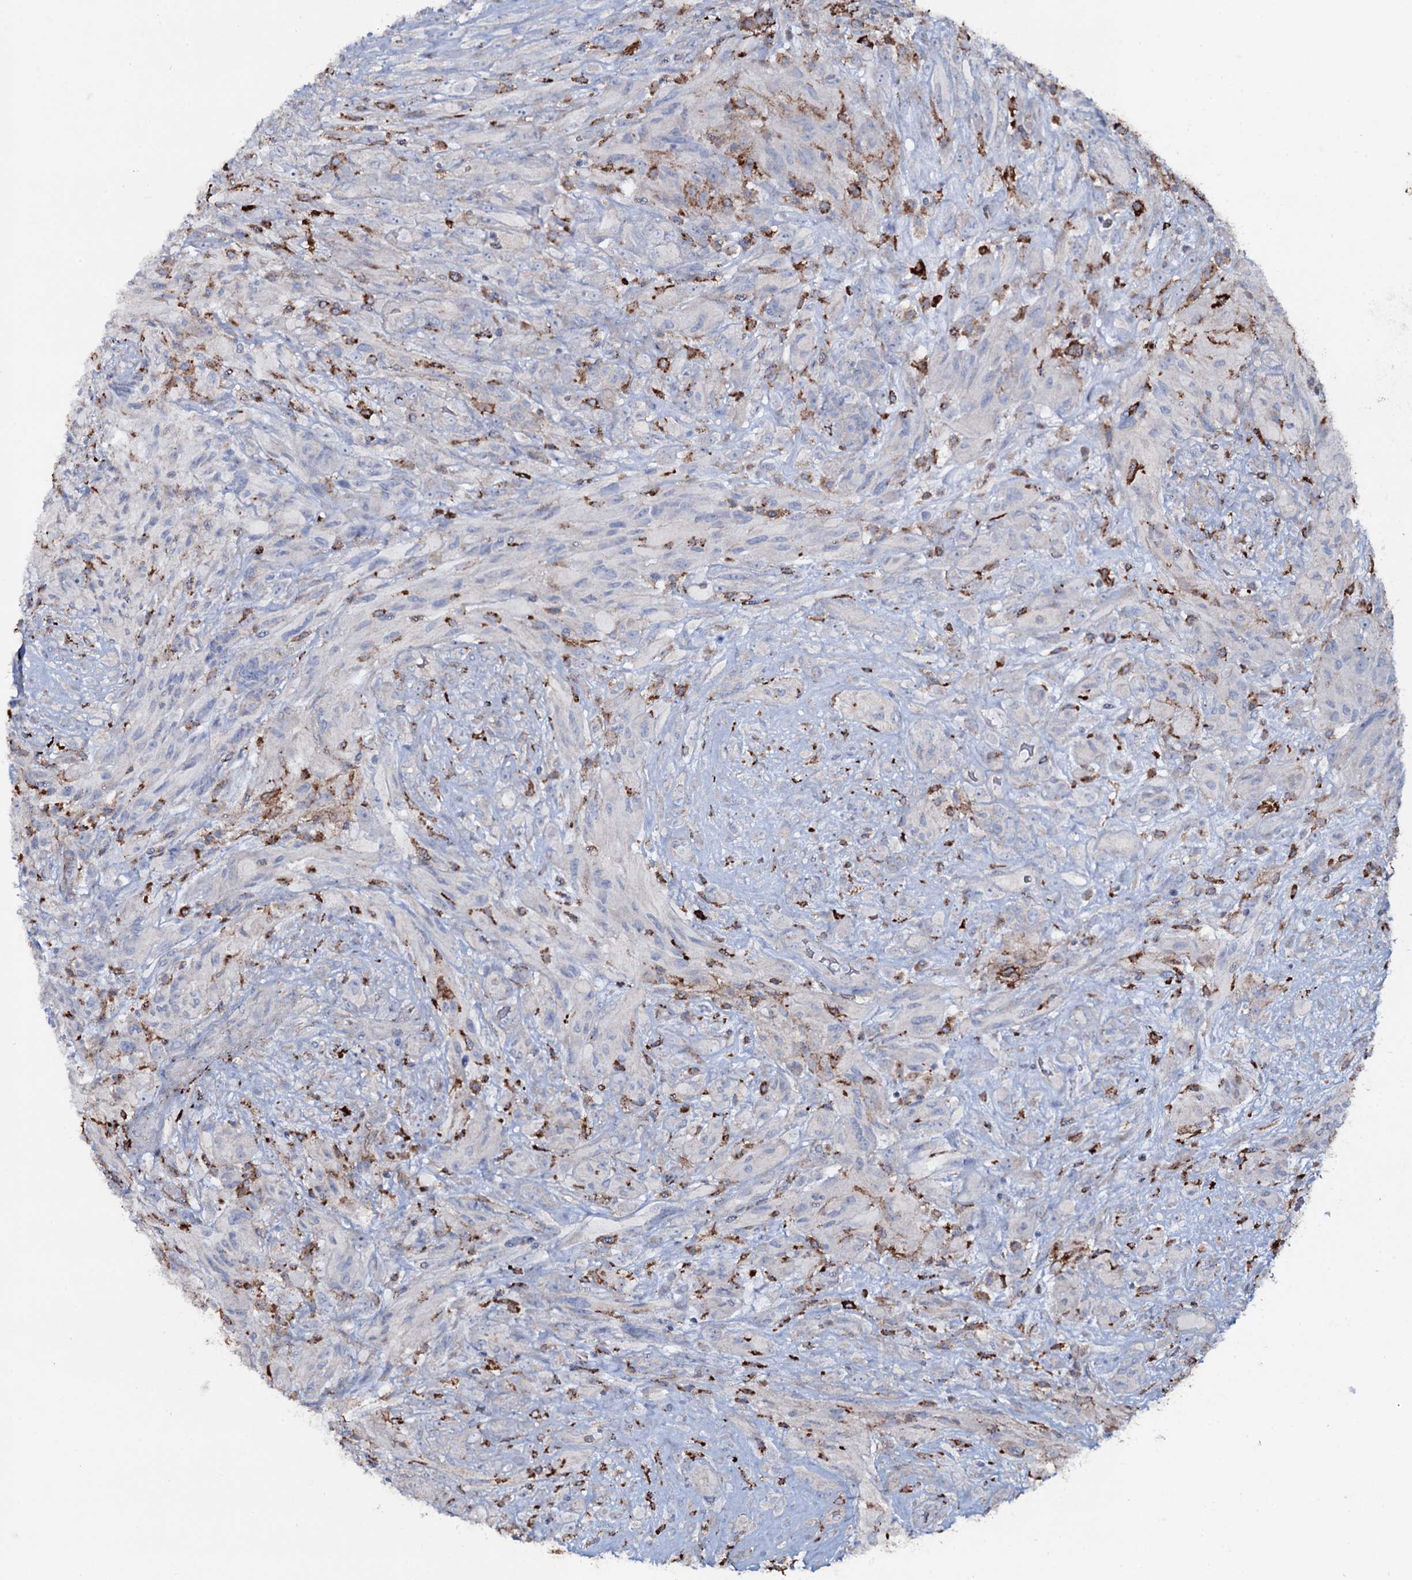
{"staining": {"intensity": "negative", "quantity": "none", "location": "none"}, "tissue": "glioma", "cell_type": "Tumor cells", "image_type": "cancer", "snomed": [{"axis": "morphology", "description": "Glioma, malignant, High grade"}, {"axis": "topography", "description": "Brain"}], "caption": "High magnification brightfield microscopy of glioma stained with DAB (brown) and counterstained with hematoxylin (blue): tumor cells show no significant staining.", "gene": "OSBPL2", "patient": {"sex": "male", "age": 61}}